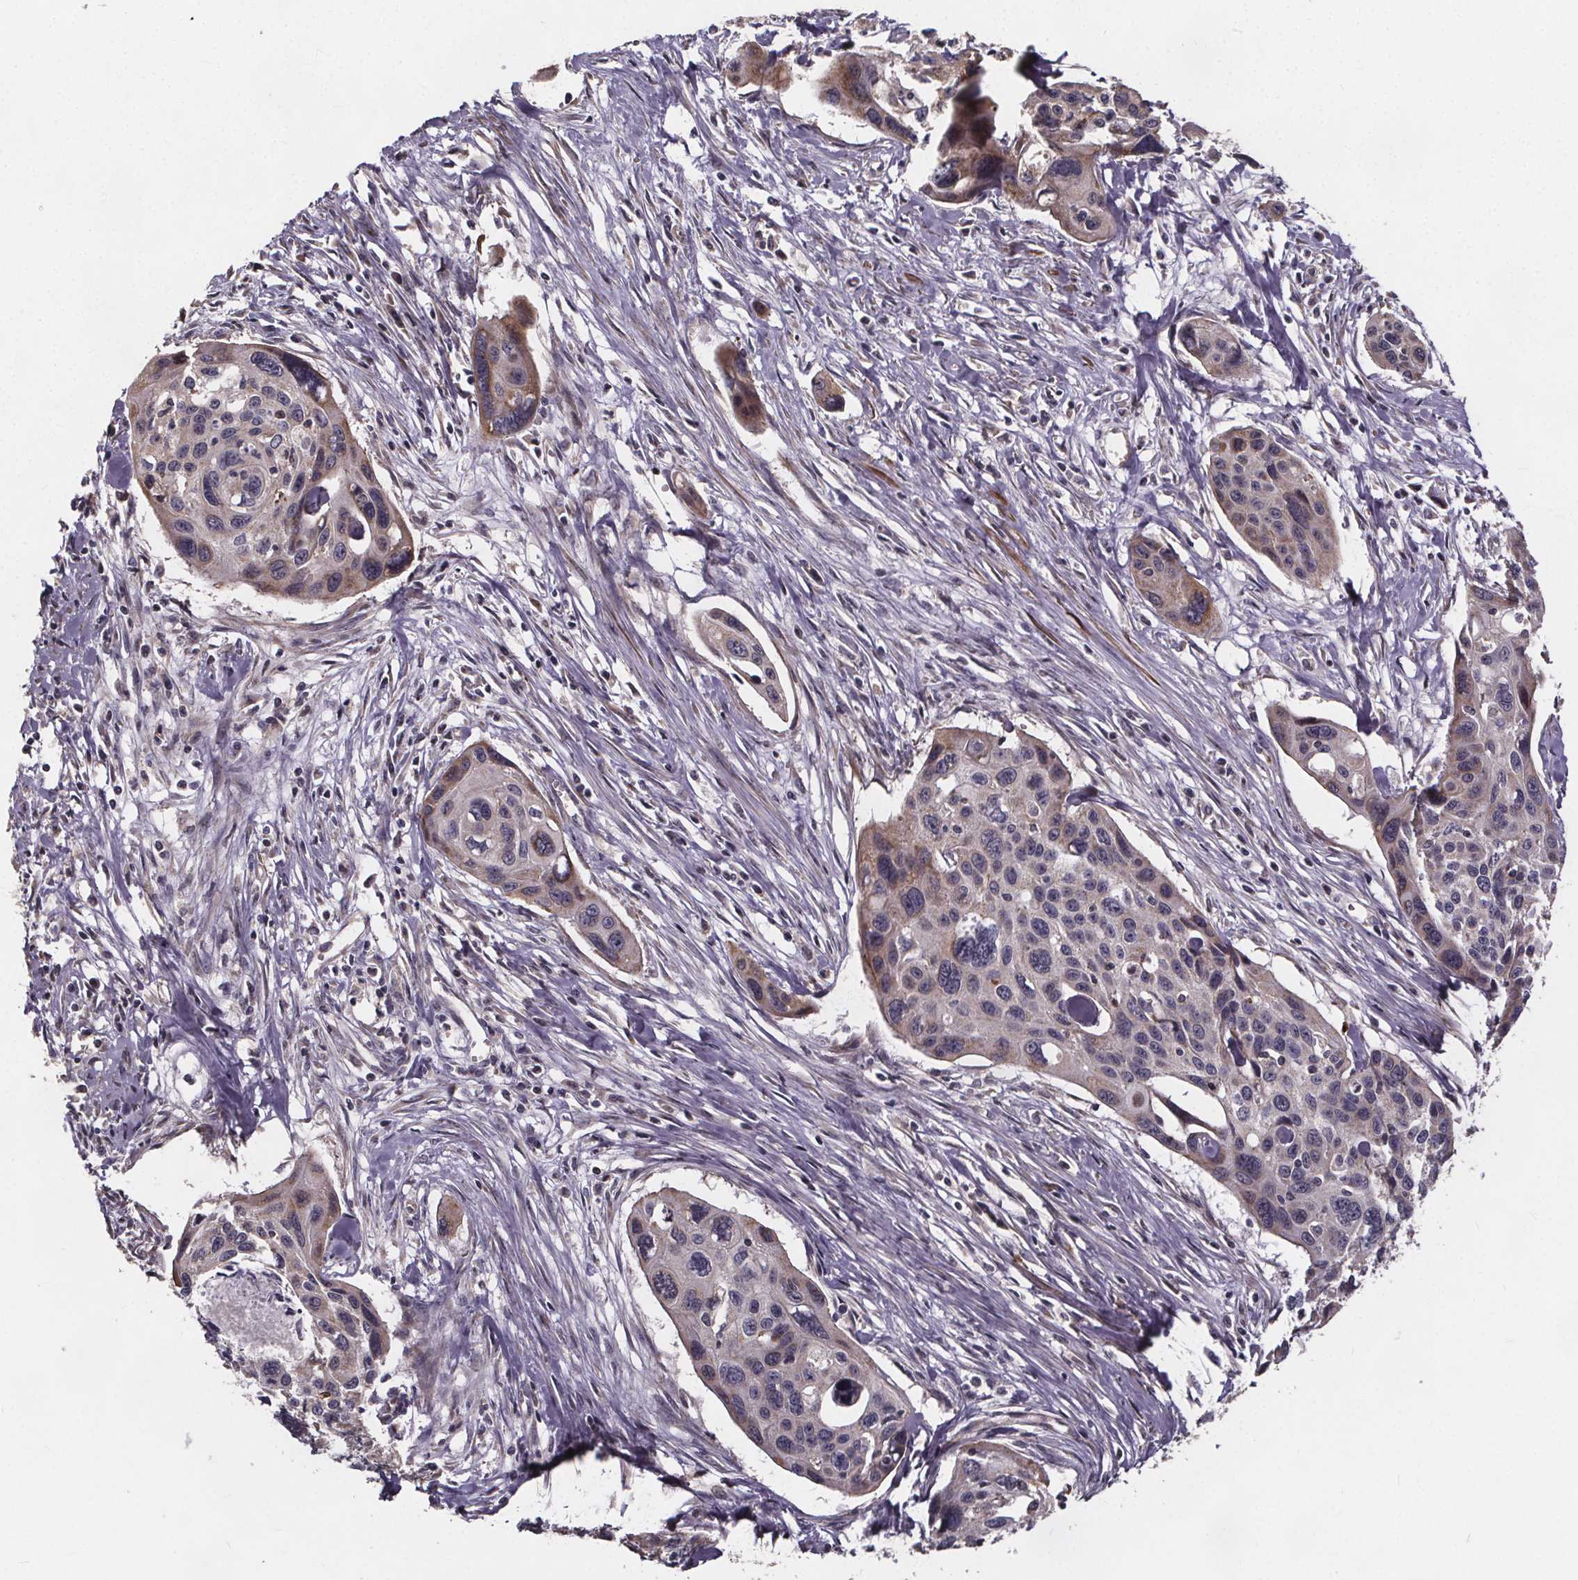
{"staining": {"intensity": "weak", "quantity": "<25%", "location": "cytoplasmic/membranous"}, "tissue": "cervical cancer", "cell_type": "Tumor cells", "image_type": "cancer", "snomed": [{"axis": "morphology", "description": "Squamous cell carcinoma, NOS"}, {"axis": "topography", "description": "Cervix"}], "caption": "Tumor cells are negative for protein expression in human cervical cancer (squamous cell carcinoma). Nuclei are stained in blue.", "gene": "YME1L1", "patient": {"sex": "female", "age": 31}}